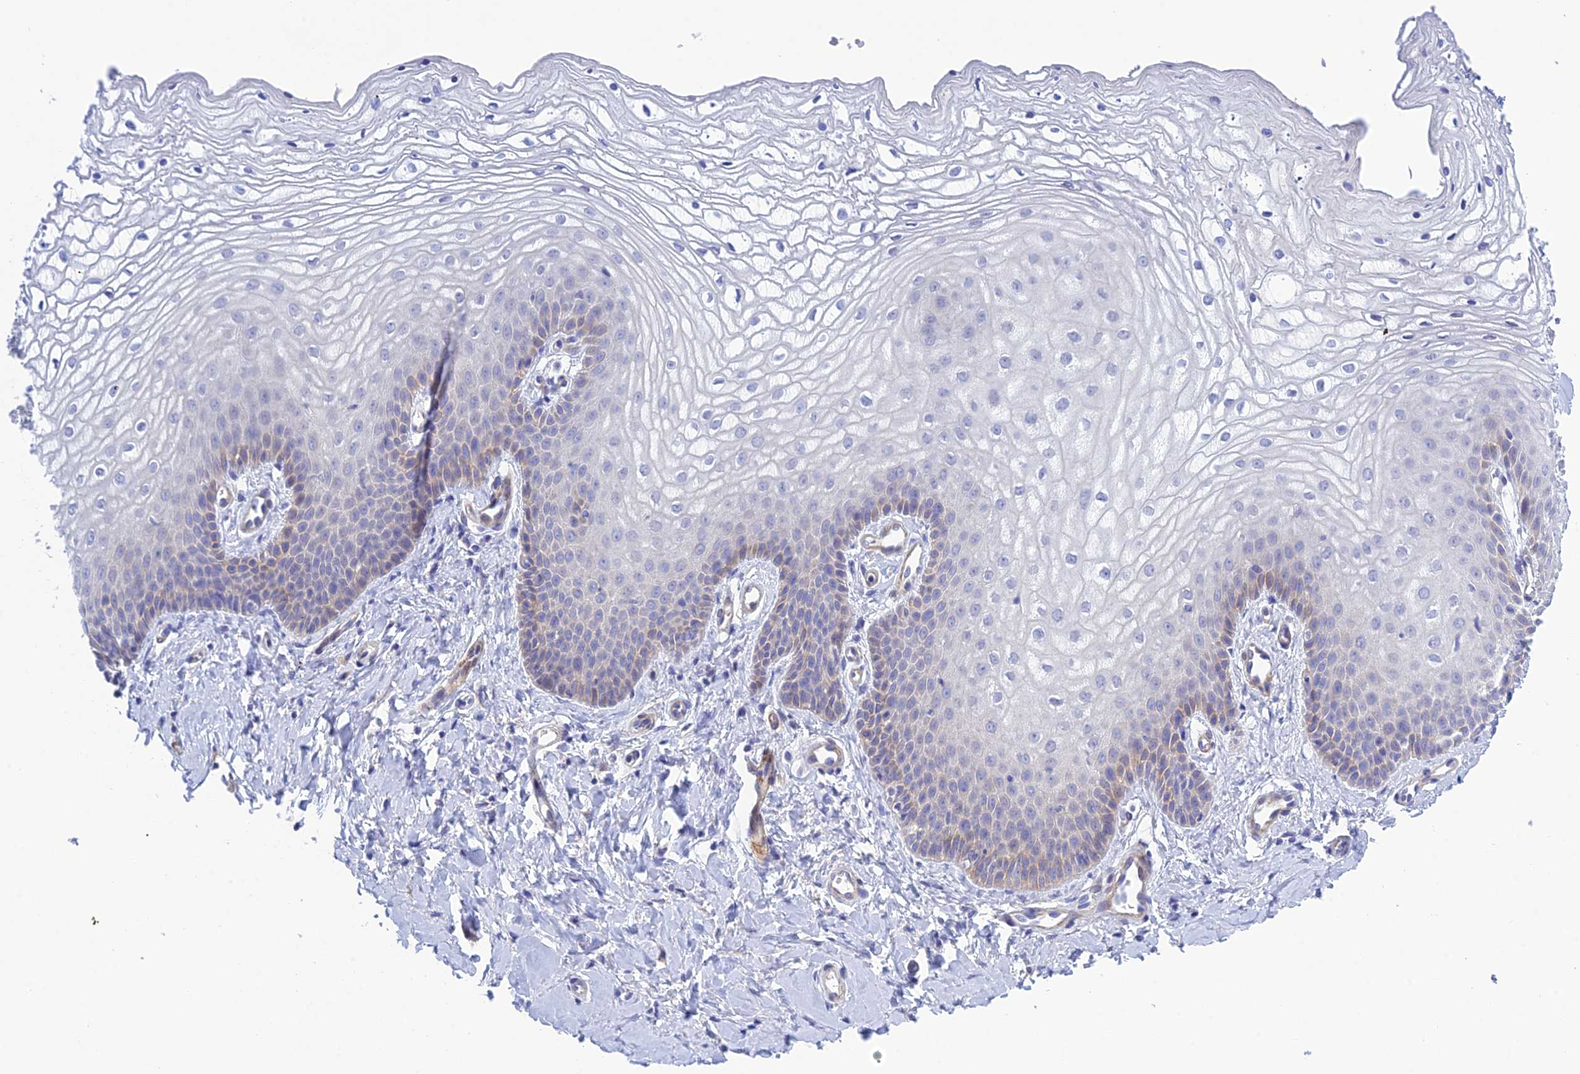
{"staining": {"intensity": "weak", "quantity": "<25%", "location": "cytoplasmic/membranous"}, "tissue": "vagina", "cell_type": "Squamous epithelial cells", "image_type": "normal", "snomed": [{"axis": "morphology", "description": "Normal tissue, NOS"}, {"axis": "topography", "description": "Vagina"}, {"axis": "topography", "description": "Cervix"}], "caption": "The micrograph displays no significant positivity in squamous epithelial cells of vagina.", "gene": "ZDHHC16", "patient": {"sex": "female", "age": 40}}